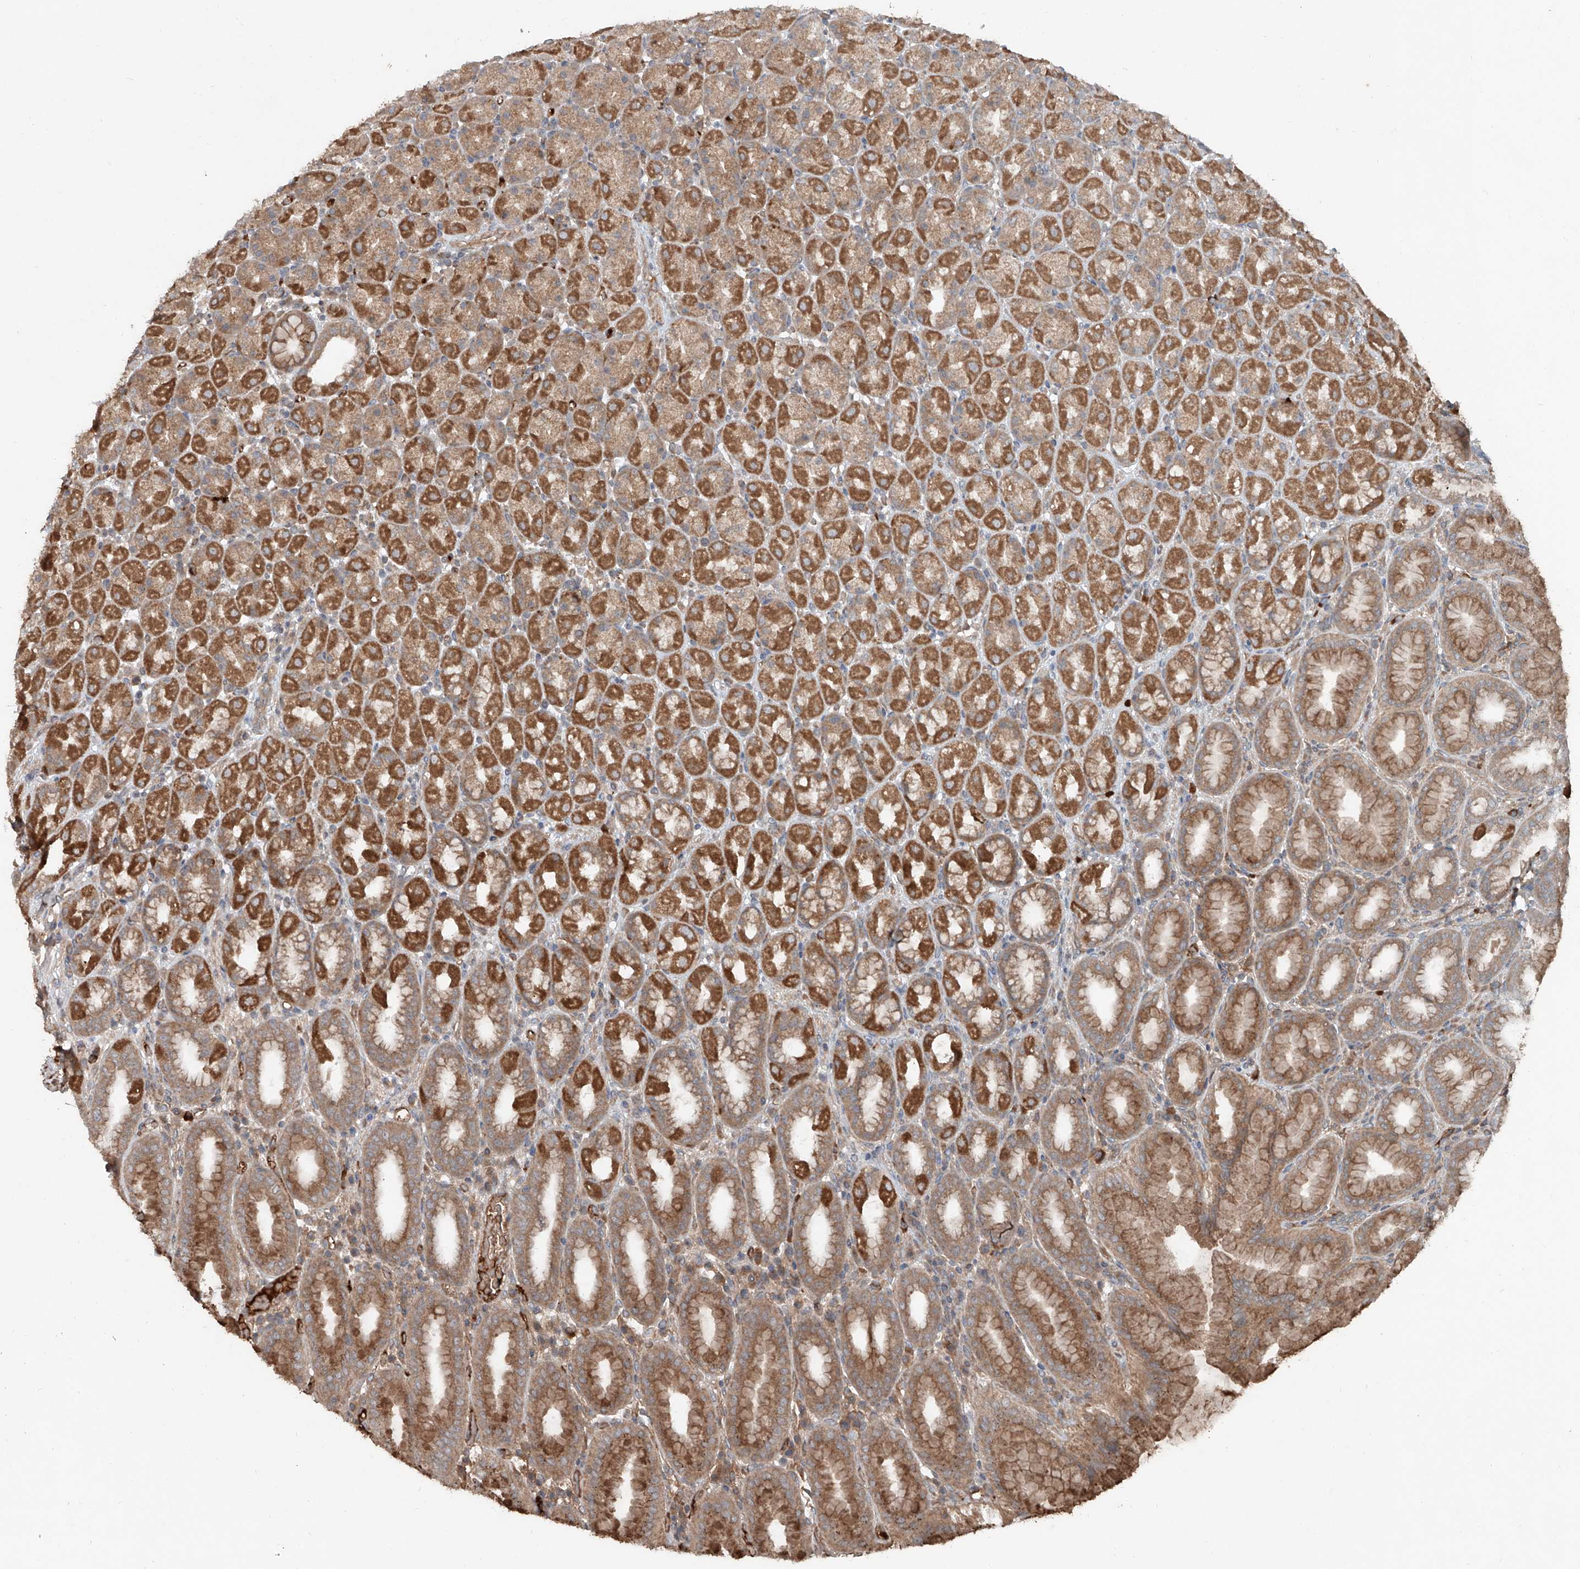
{"staining": {"intensity": "moderate", "quantity": ">75%", "location": "cytoplasmic/membranous"}, "tissue": "stomach", "cell_type": "Glandular cells", "image_type": "normal", "snomed": [{"axis": "morphology", "description": "Normal tissue, NOS"}, {"axis": "topography", "description": "Stomach, upper"}], "caption": "Protein staining demonstrates moderate cytoplasmic/membranous positivity in about >75% of glandular cells in benign stomach. The staining is performed using DAB (3,3'-diaminobenzidine) brown chromogen to label protein expression. The nuclei are counter-stained blue using hematoxylin.", "gene": "ADAM23", "patient": {"sex": "male", "age": 68}}